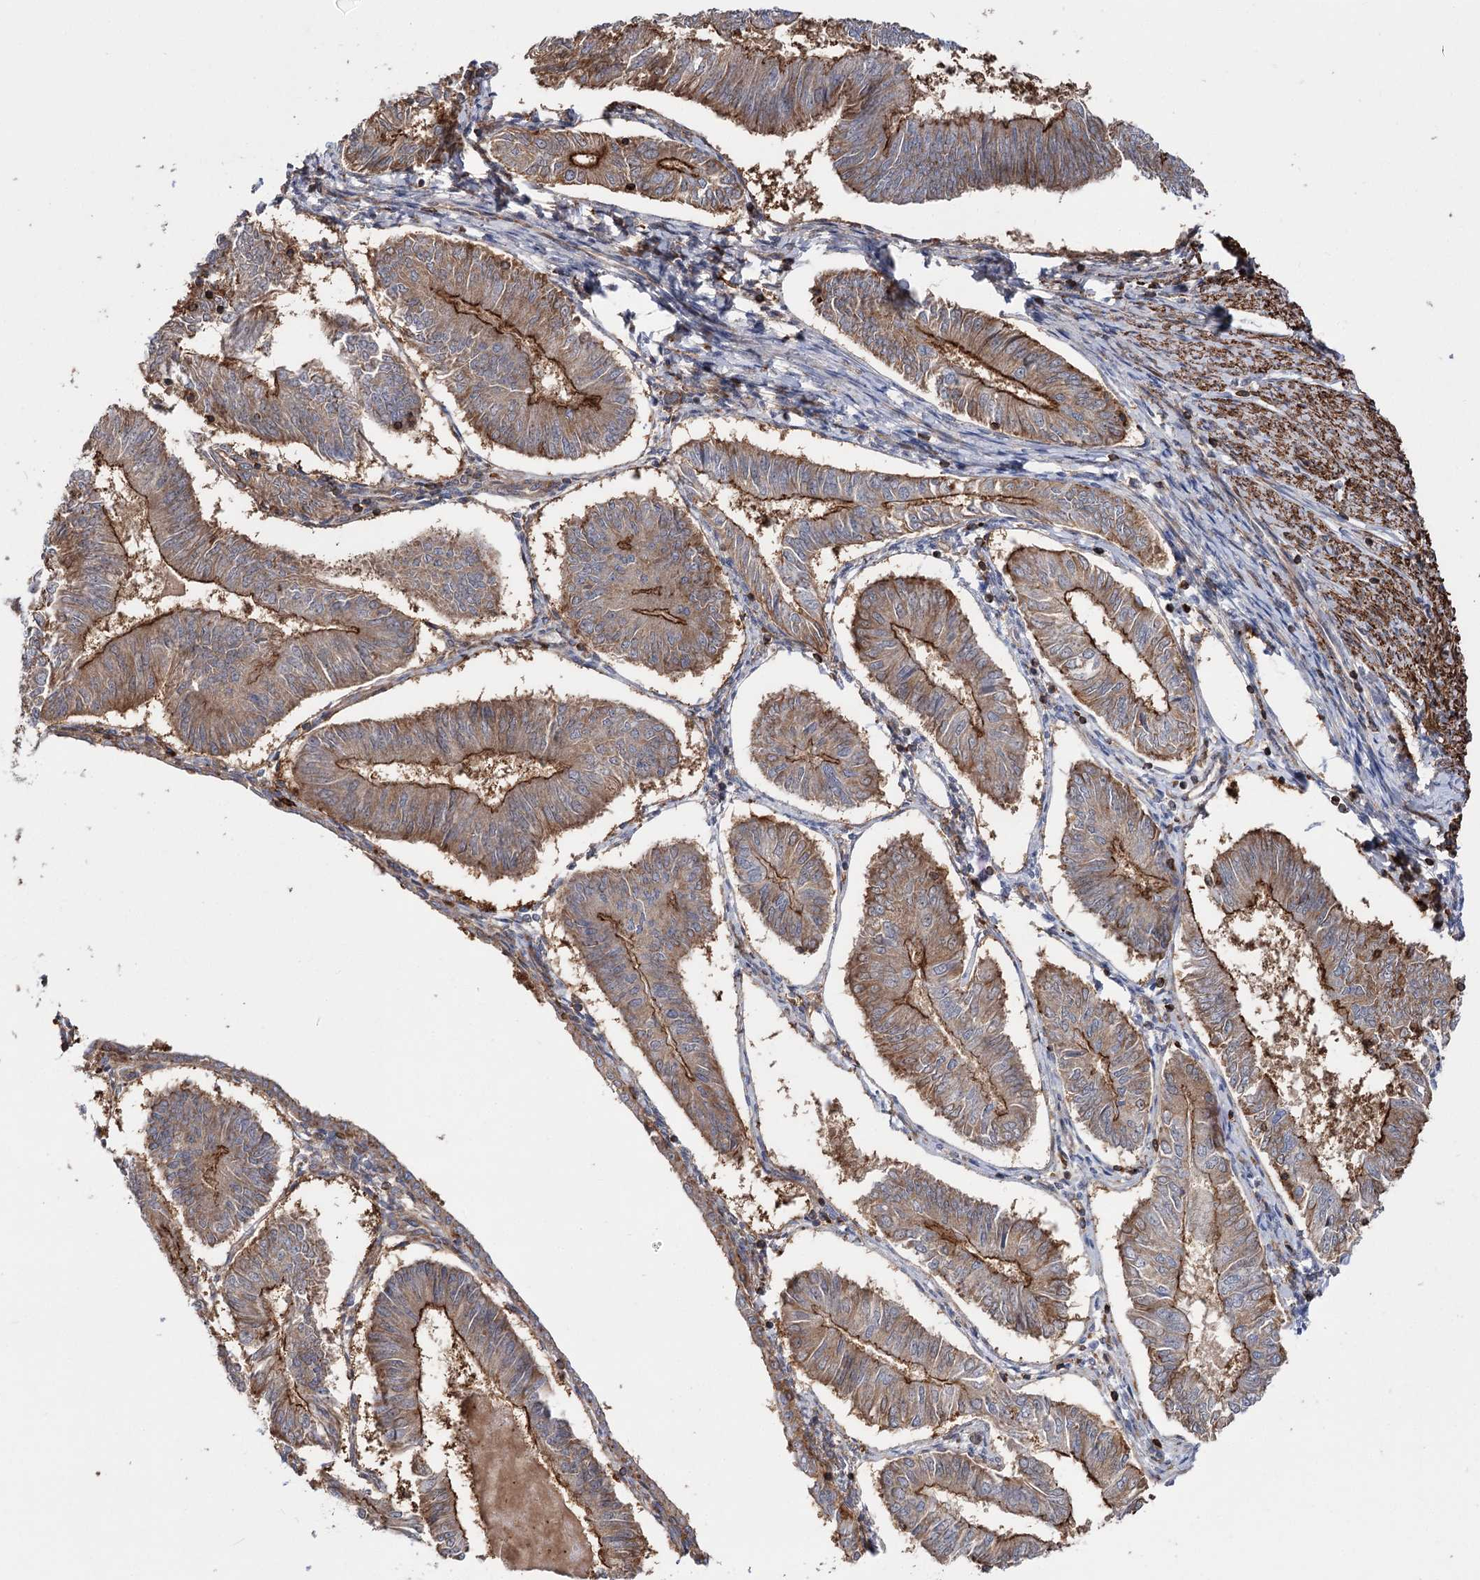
{"staining": {"intensity": "strong", "quantity": ">75%", "location": "cytoplasmic/membranous"}, "tissue": "endometrial cancer", "cell_type": "Tumor cells", "image_type": "cancer", "snomed": [{"axis": "morphology", "description": "Adenocarcinoma, NOS"}, {"axis": "topography", "description": "Endometrium"}], "caption": "Endometrial cancer (adenocarcinoma) stained for a protein (brown) displays strong cytoplasmic/membranous positive staining in approximately >75% of tumor cells.", "gene": "DPP3", "patient": {"sex": "female", "age": 58}}